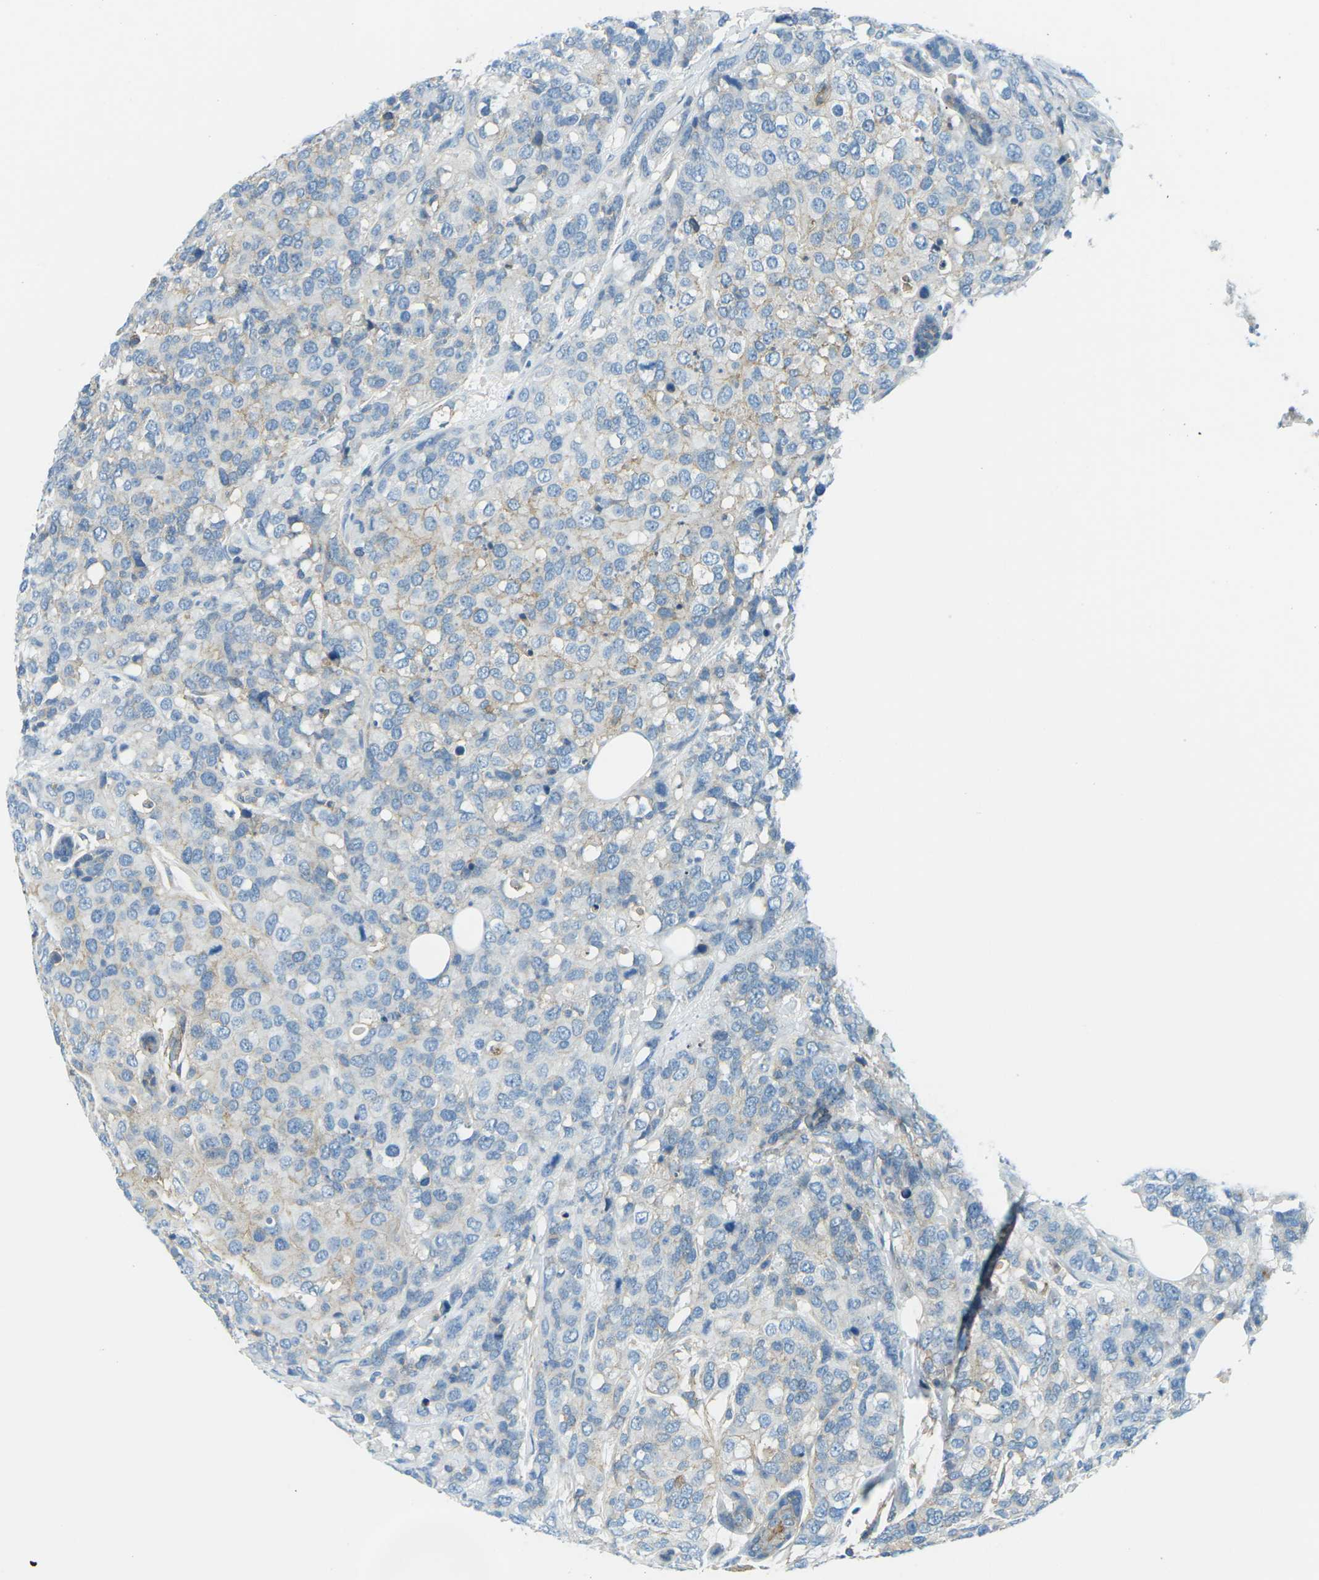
{"staining": {"intensity": "negative", "quantity": "none", "location": "none"}, "tissue": "breast cancer", "cell_type": "Tumor cells", "image_type": "cancer", "snomed": [{"axis": "morphology", "description": "Lobular carcinoma"}, {"axis": "topography", "description": "Breast"}], "caption": "This is an immunohistochemistry photomicrograph of breast lobular carcinoma. There is no positivity in tumor cells.", "gene": "CD47", "patient": {"sex": "female", "age": 59}}